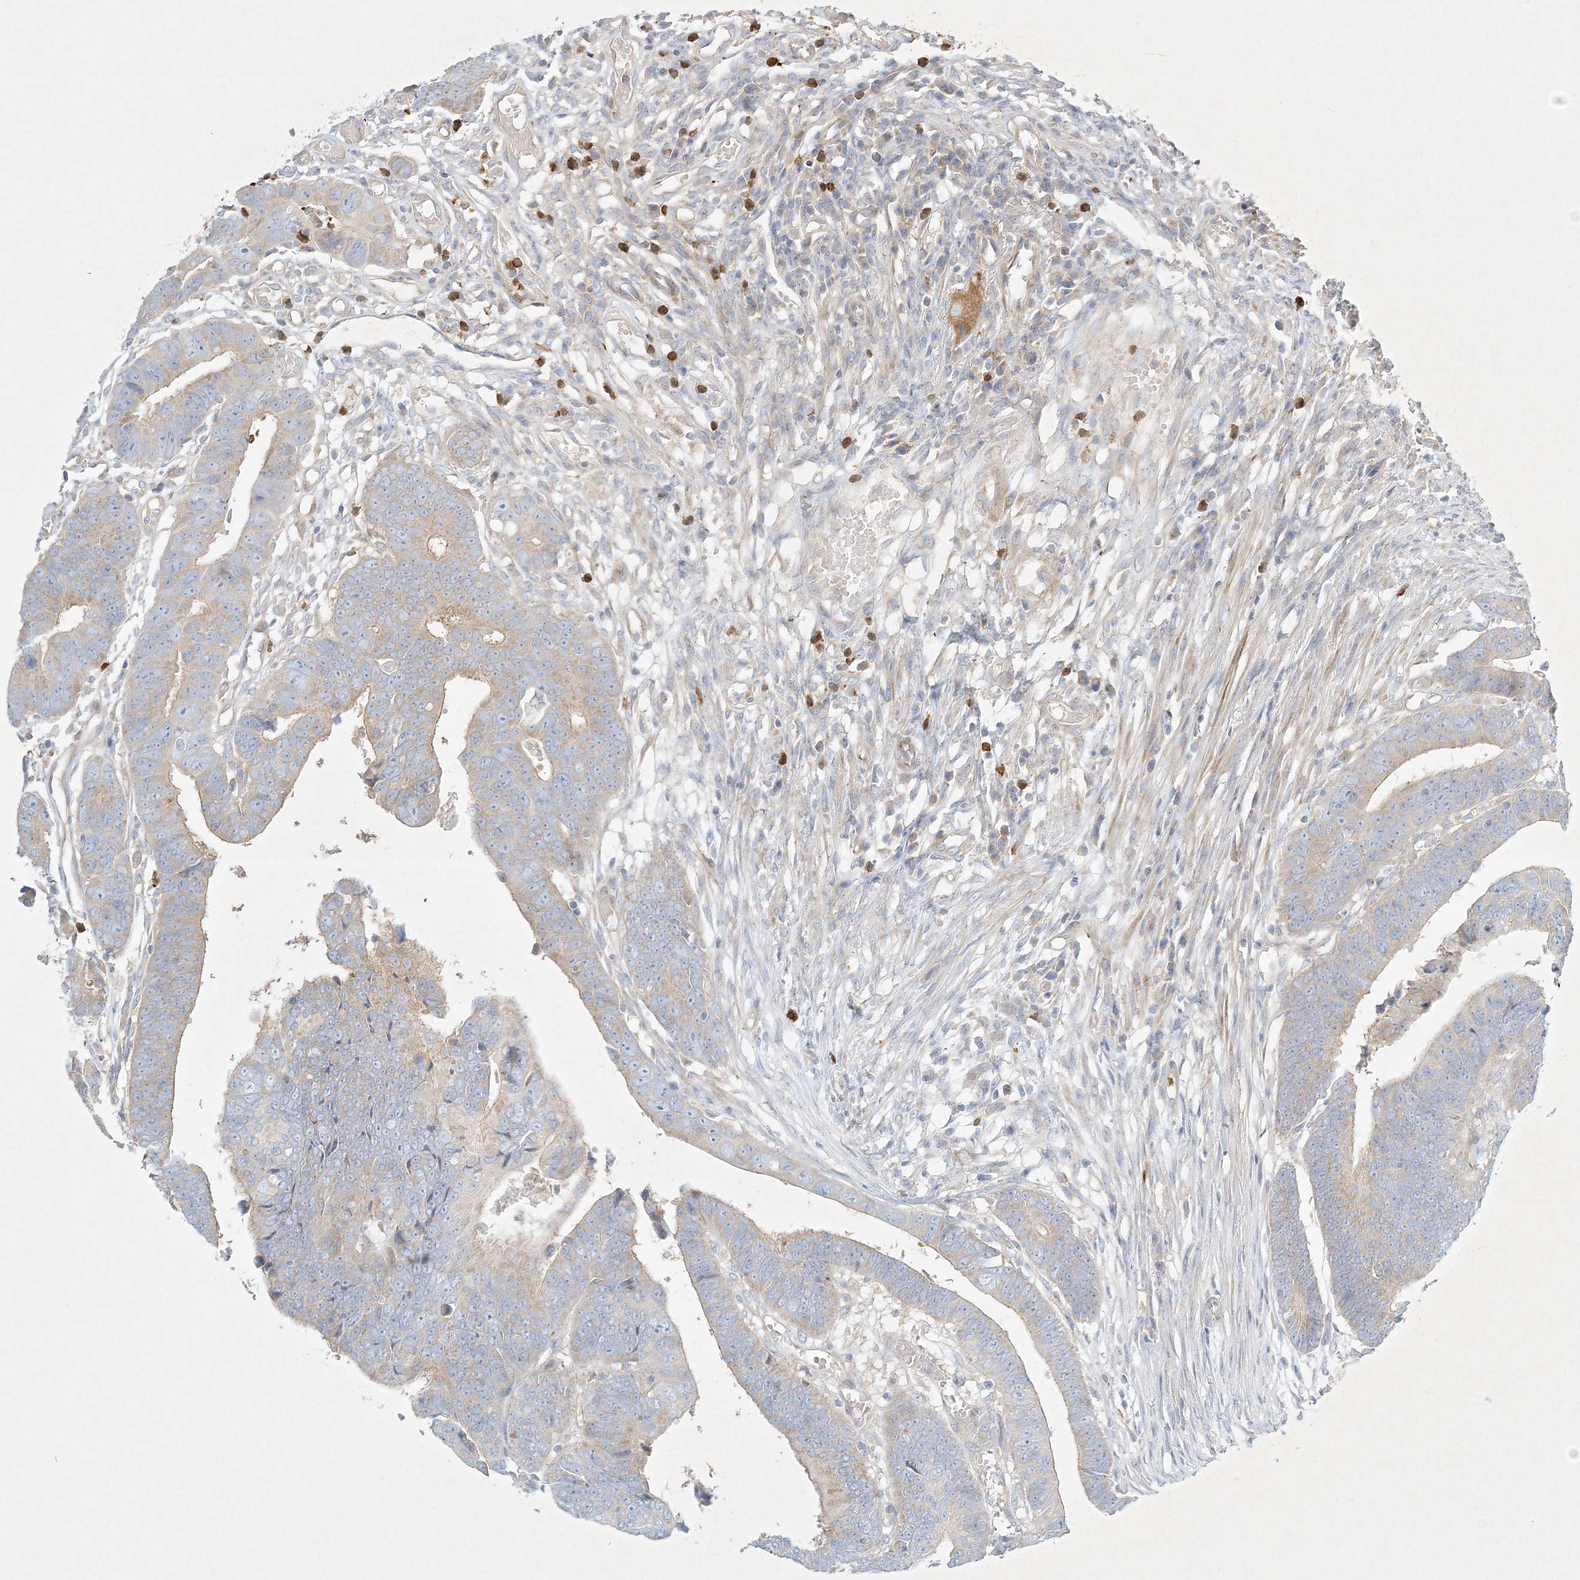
{"staining": {"intensity": "weak", "quantity": "25%-75%", "location": "cytoplasmic/membranous"}, "tissue": "colorectal cancer", "cell_type": "Tumor cells", "image_type": "cancer", "snomed": [{"axis": "morphology", "description": "Adenocarcinoma, NOS"}, {"axis": "topography", "description": "Rectum"}], "caption": "Protein expression by immunohistochemistry reveals weak cytoplasmic/membranous staining in about 25%-75% of tumor cells in colorectal cancer.", "gene": "STK11IP", "patient": {"sex": "female", "age": 65}}